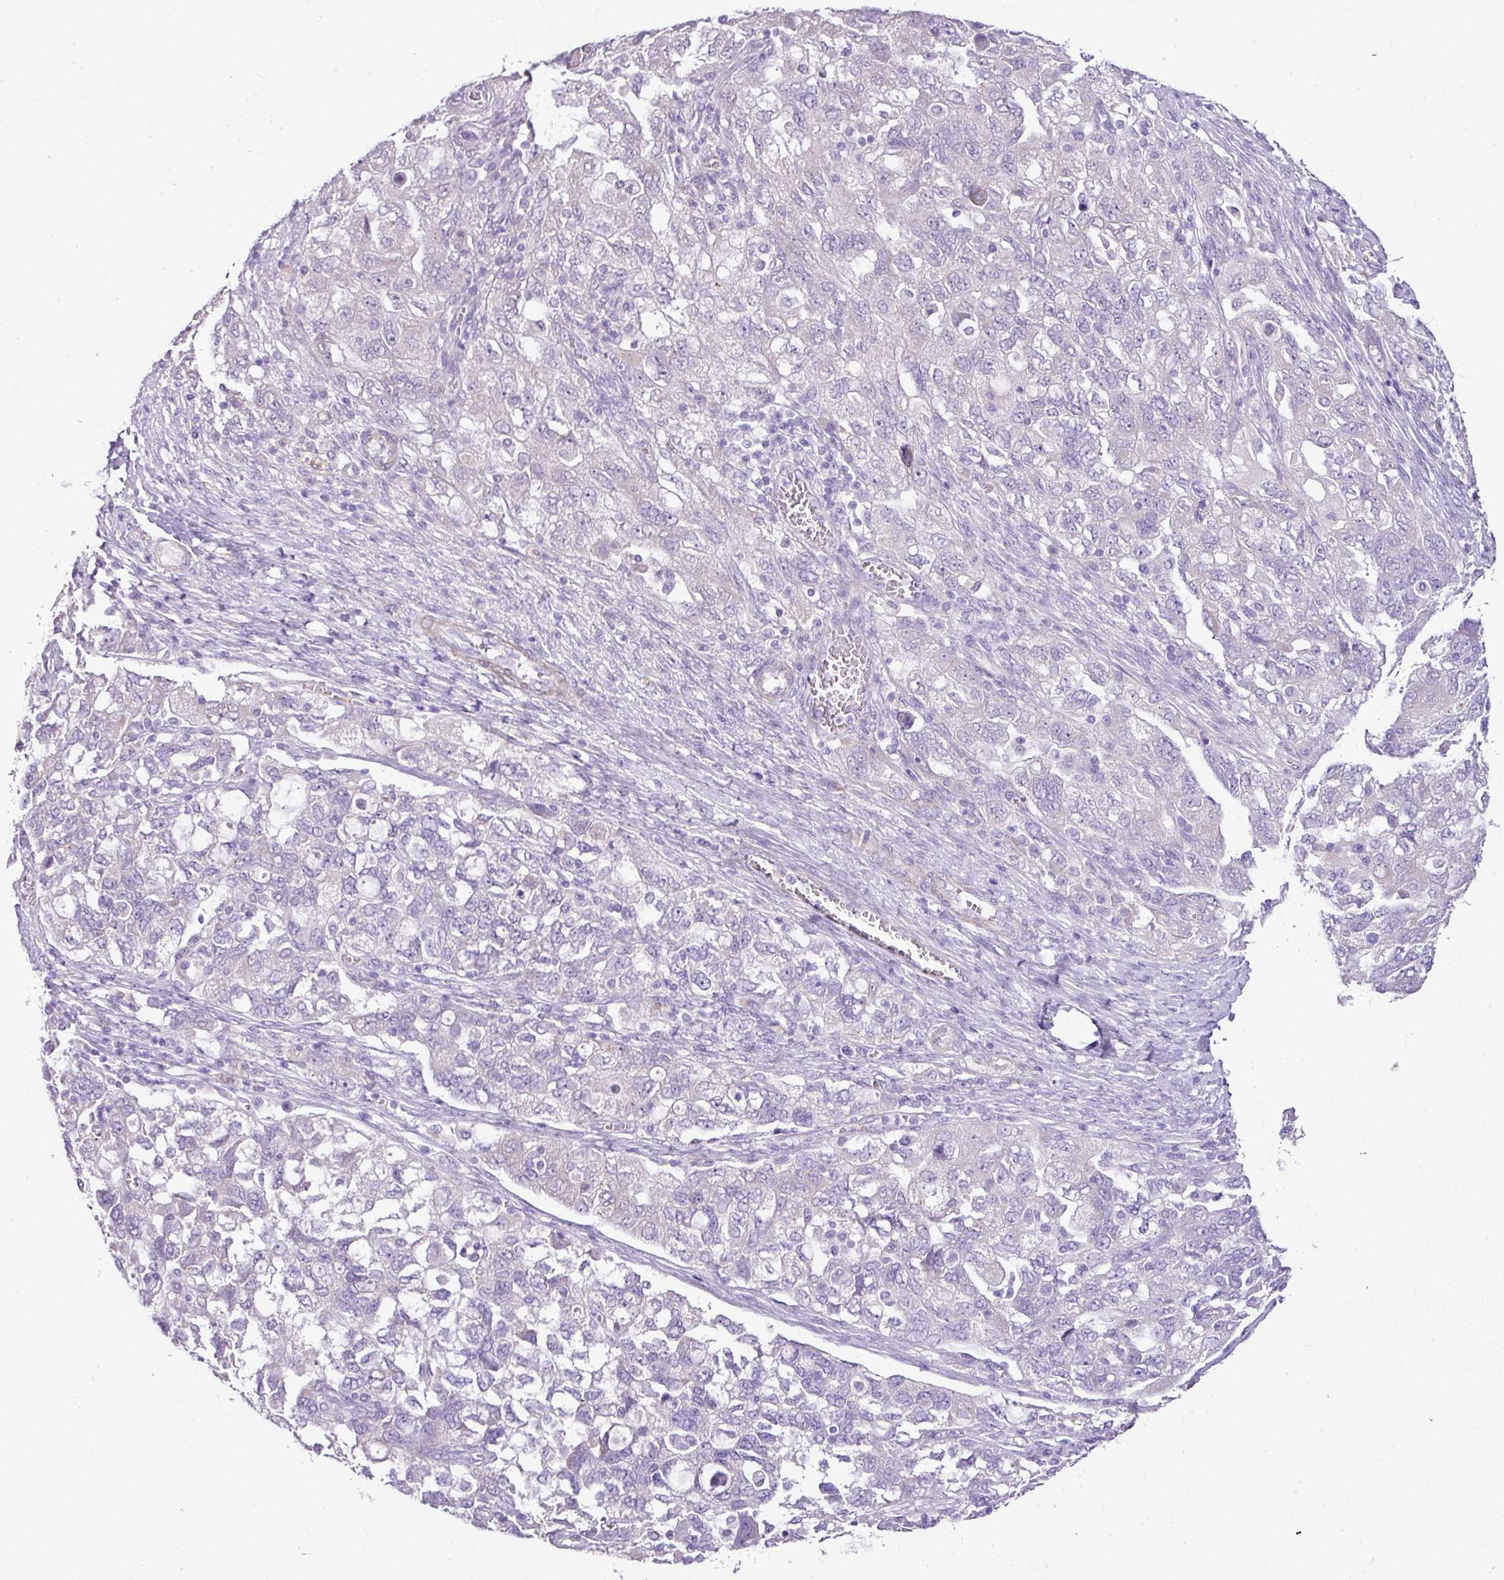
{"staining": {"intensity": "negative", "quantity": "none", "location": "none"}, "tissue": "ovarian cancer", "cell_type": "Tumor cells", "image_type": "cancer", "snomed": [{"axis": "morphology", "description": "Carcinoma, NOS"}, {"axis": "morphology", "description": "Cystadenocarcinoma, serous, NOS"}, {"axis": "topography", "description": "Ovary"}], "caption": "Protein analysis of carcinoma (ovarian) reveals no significant positivity in tumor cells.", "gene": "DIP2A", "patient": {"sex": "female", "age": 69}}